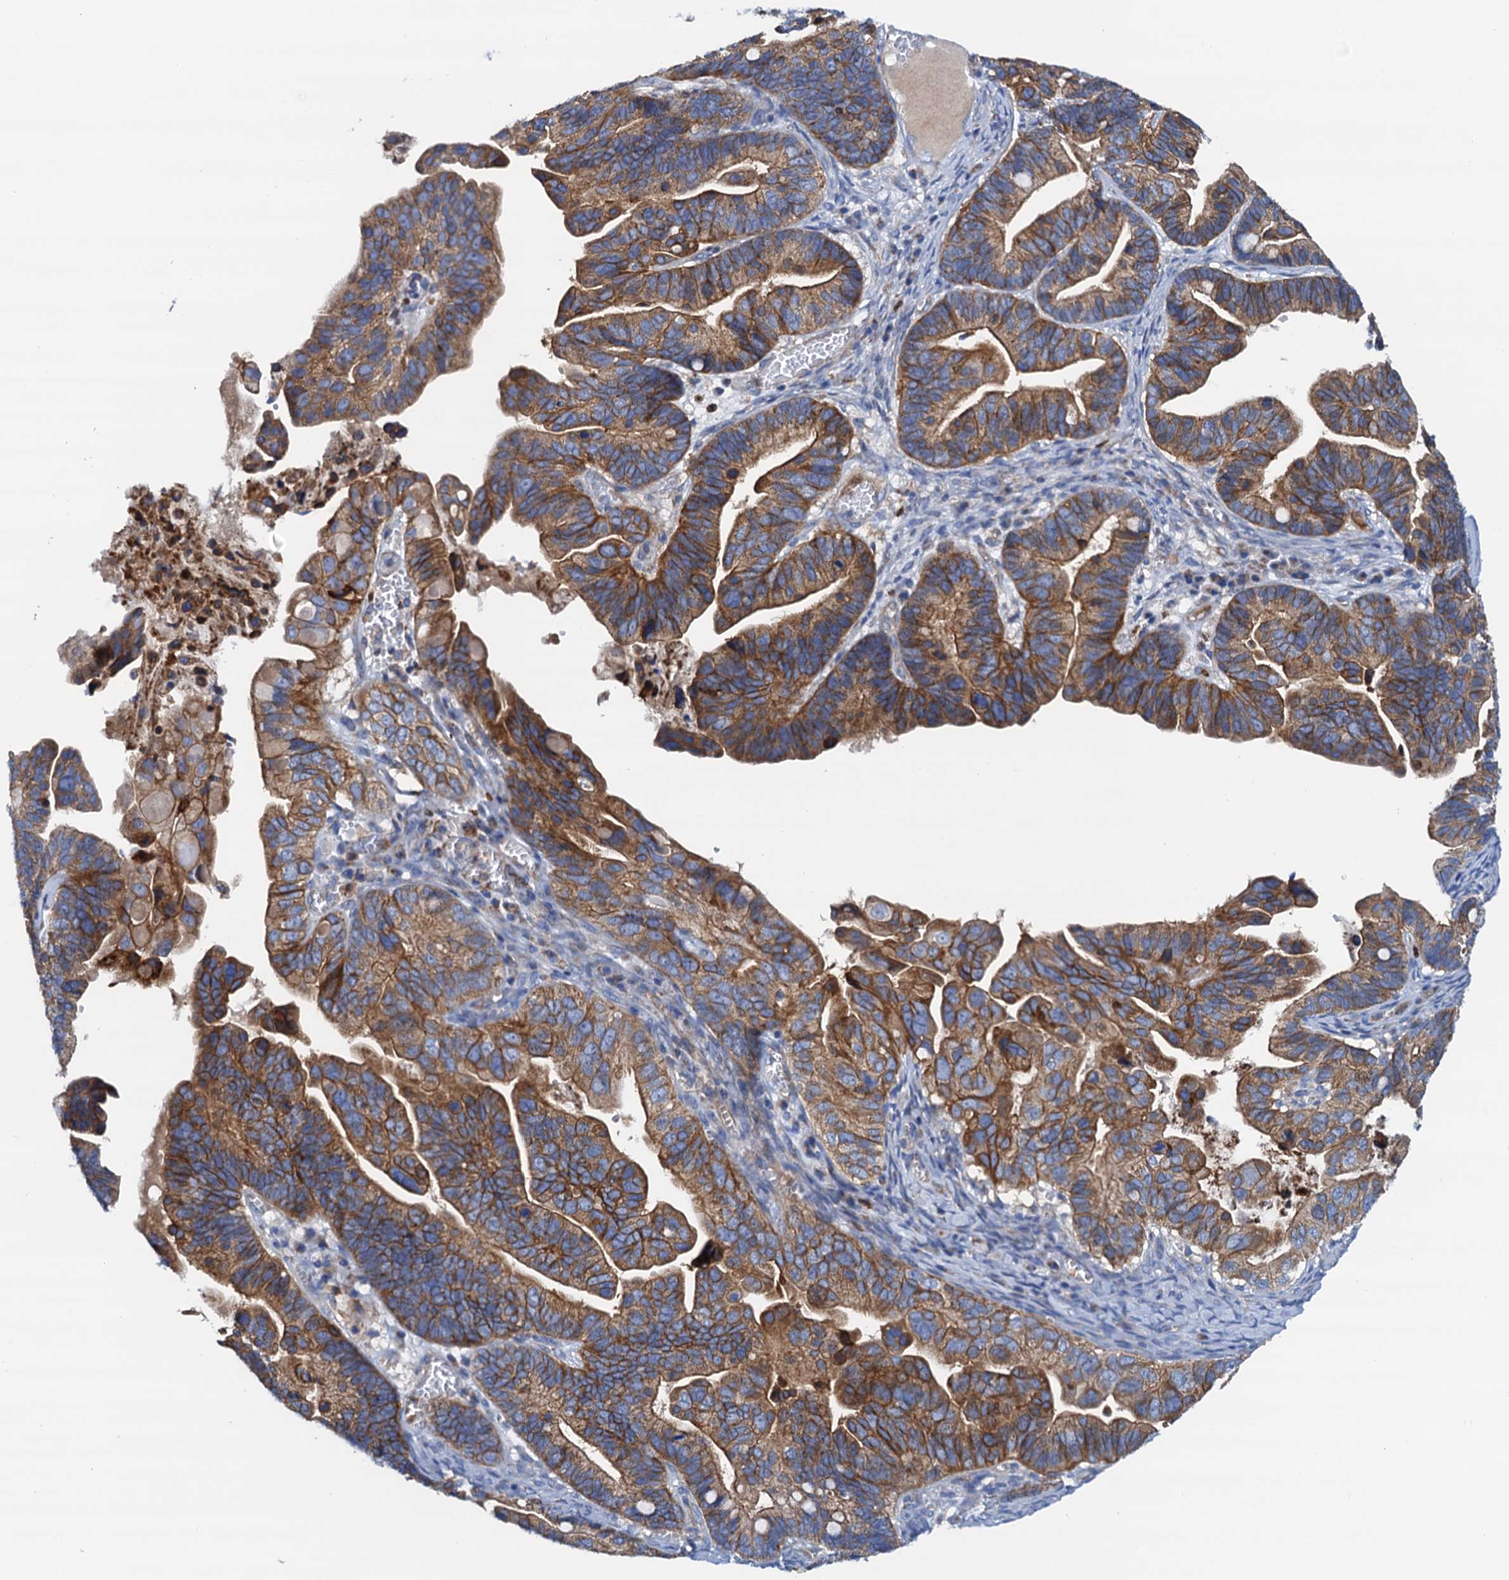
{"staining": {"intensity": "strong", "quantity": ">75%", "location": "cytoplasmic/membranous"}, "tissue": "ovarian cancer", "cell_type": "Tumor cells", "image_type": "cancer", "snomed": [{"axis": "morphology", "description": "Cystadenocarcinoma, serous, NOS"}, {"axis": "topography", "description": "Ovary"}], "caption": "This histopathology image demonstrates IHC staining of ovarian serous cystadenocarcinoma, with high strong cytoplasmic/membranous positivity in about >75% of tumor cells.", "gene": "RASSF9", "patient": {"sex": "female", "age": 56}}